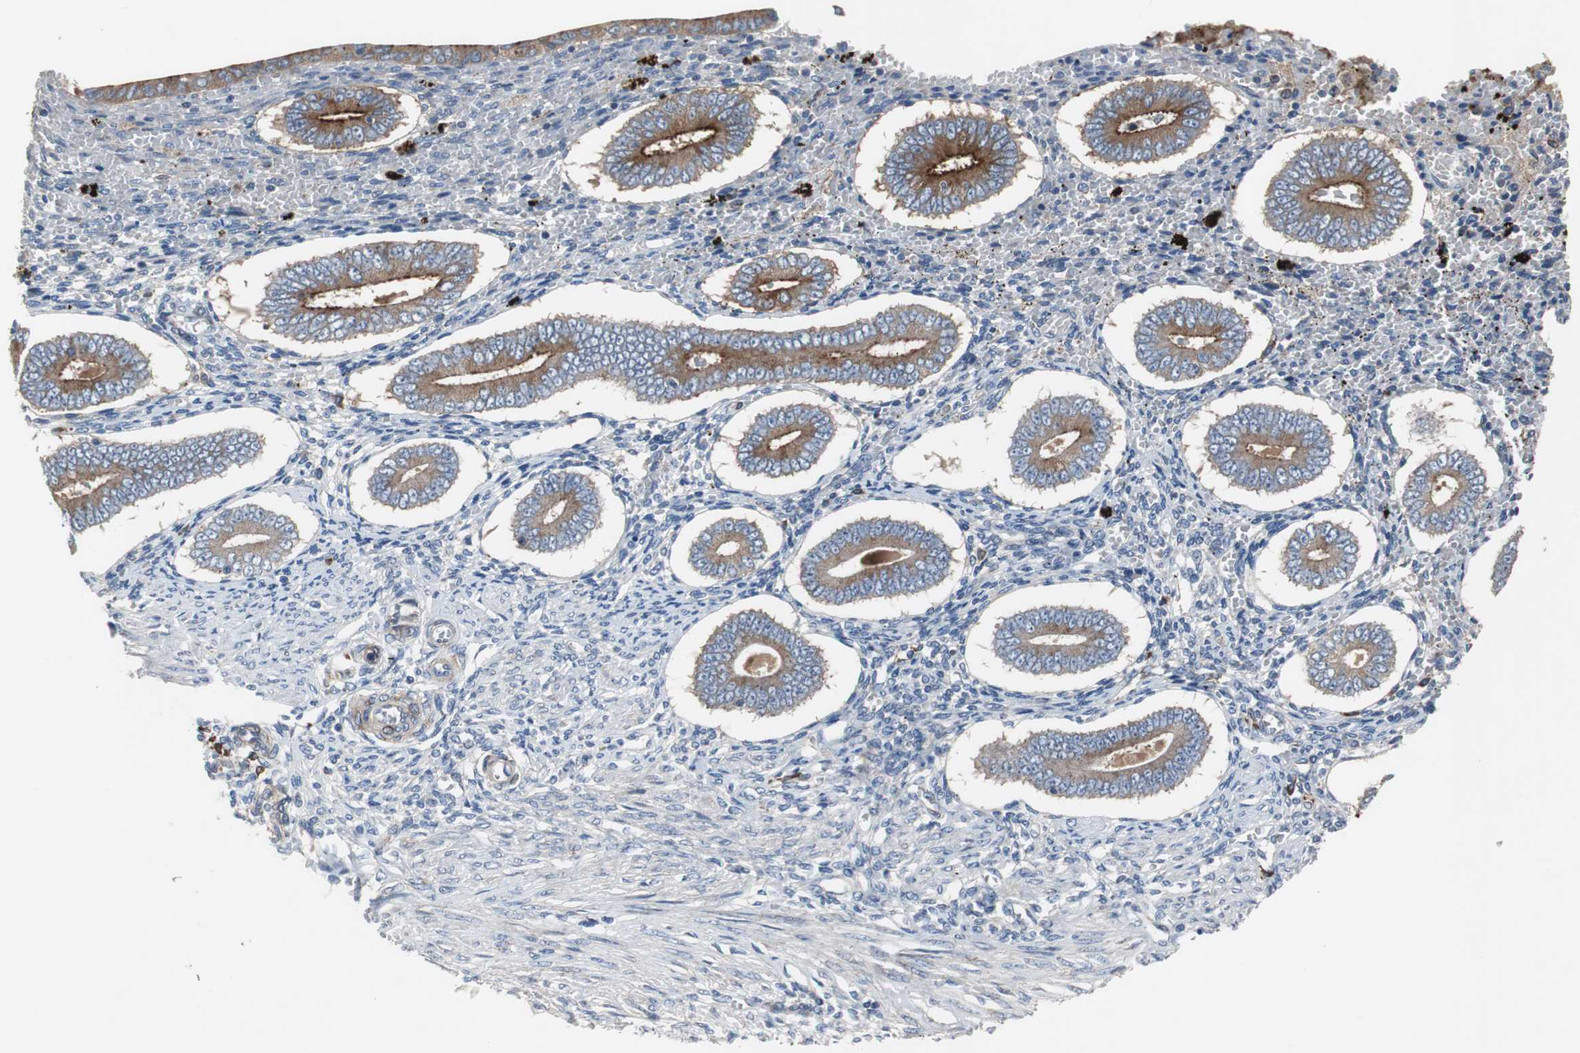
{"staining": {"intensity": "negative", "quantity": "none", "location": "none"}, "tissue": "endometrium", "cell_type": "Cells in endometrial stroma", "image_type": "normal", "snomed": [{"axis": "morphology", "description": "Normal tissue, NOS"}, {"axis": "topography", "description": "Endometrium"}], "caption": "Cells in endometrial stroma show no significant protein expression in benign endometrium. (Stains: DAB (3,3'-diaminobenzidine) IHC with hematoxylin counter stain, Microscopy: brightfield microscopy at high magnification).", "gene": "SORT1", "patient": {"sex": "female", "age": 42}}